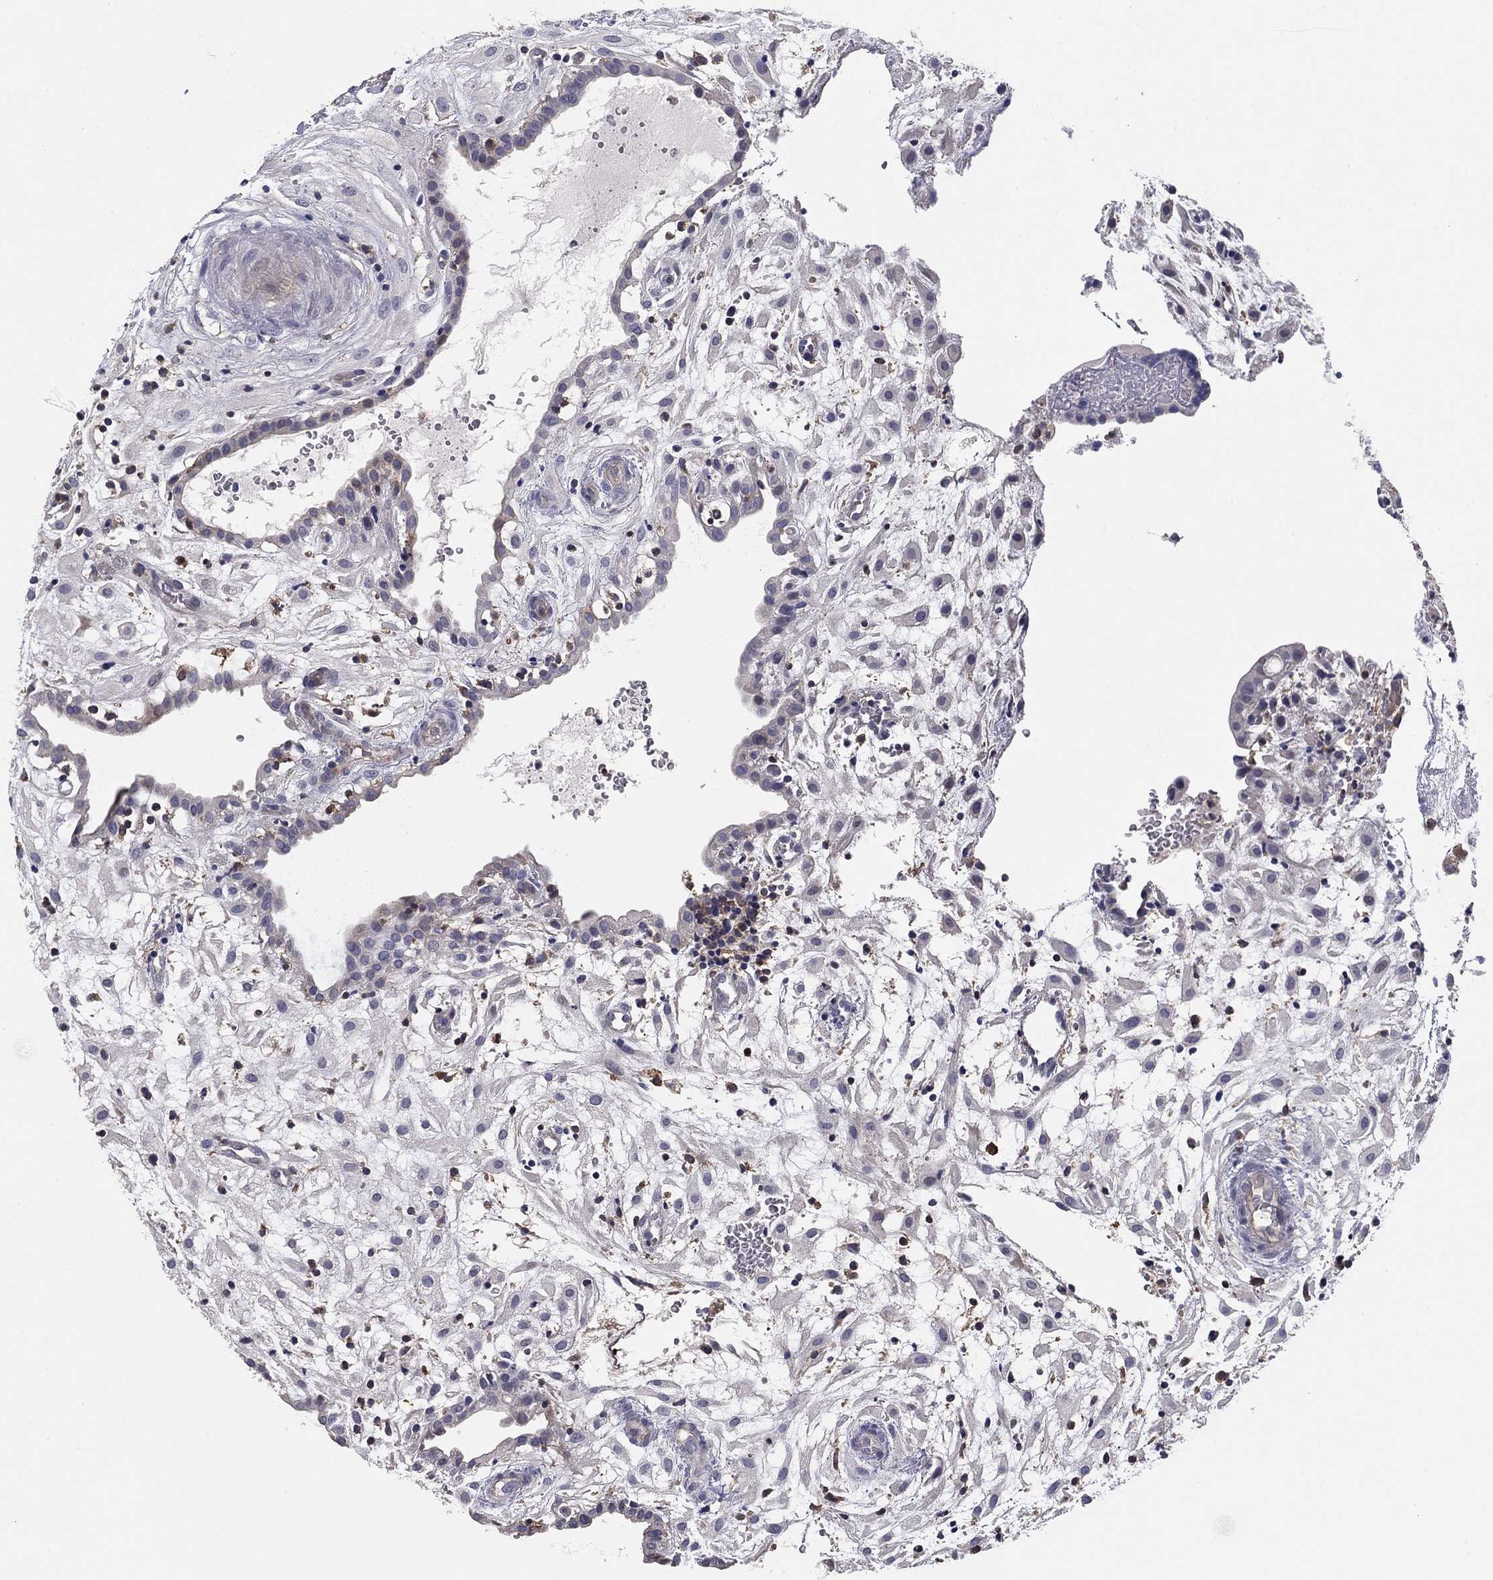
{"staining": {"intensity": "moderate", "quantity": "<25%", "location": "cytoplasmic/membranous"}, "tissue": "placenta", "cell_type": "Decidual cells", "image_type": "normal", "snomed": [{"axis": "morphology", "description": "Normal tissue, NOS"}, {"axis": "topography", "description": "Placenta"}], "caption": "Decidual cells exhibit low levels of moderate cytoplasmic/membranous expression in approximately <25% of cells in normal human placenta. (DAB (3,3'-diaminobenzidine) IHC with brightfield microscopy, high magnification).", "gene": "PLCB2", "patient": {"sex": "female", "age": 24}}